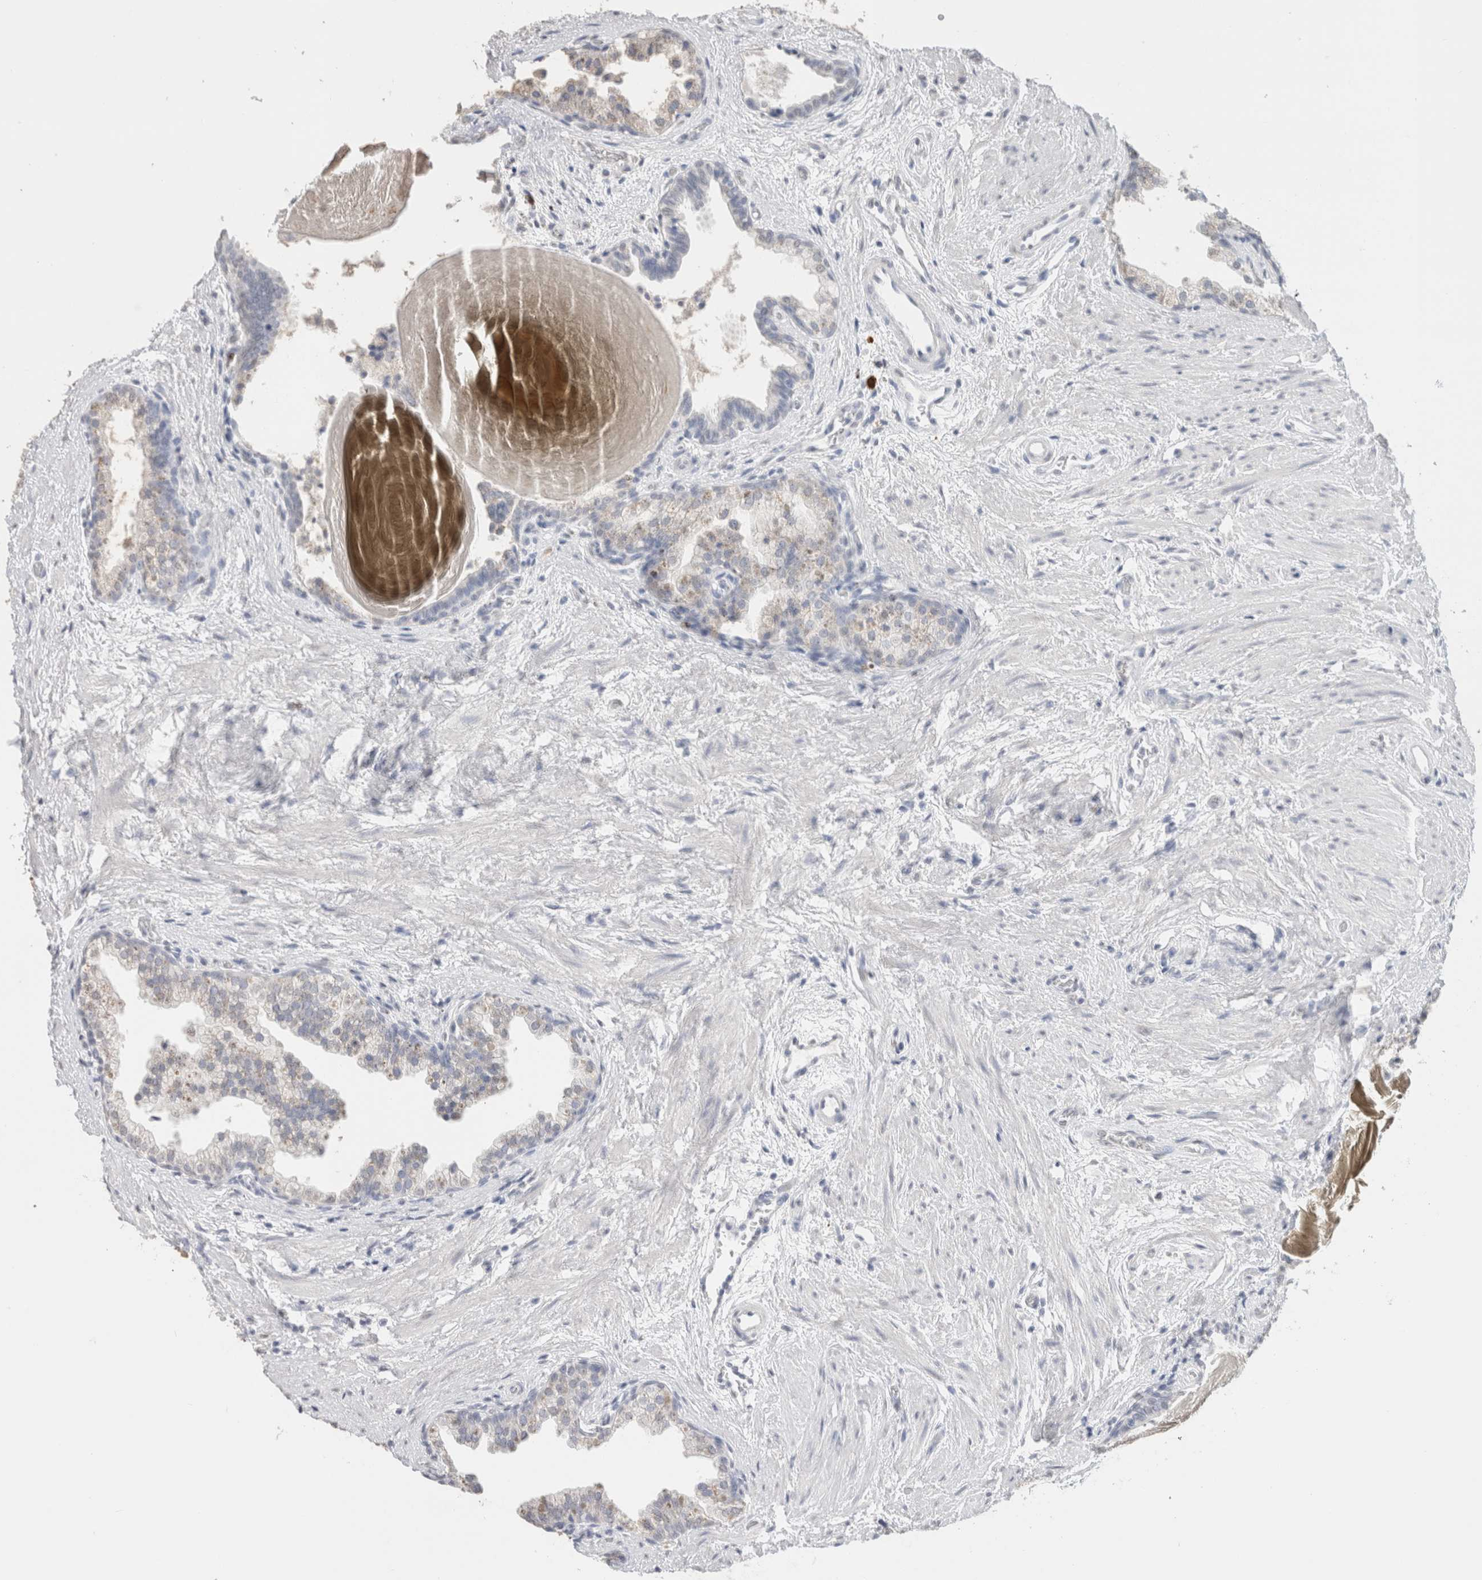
{"staining": {"intensity": "negative", "quantity": "none", "location": "none"}, "tissue": "prostate", "cell_type": "Glandular cells", "image_type": "normal", "snomed": [{"axis": "morphology", "description": "Normal tissue, NOS"}, {"axis": "topography", "description": "Prostate"}], "caption": "Immunohistochemical staining of normal prostate exhibits no significant staining in glandular cells.", "gene": "CD80", "patient": {"sex": "male", "age": 48}}